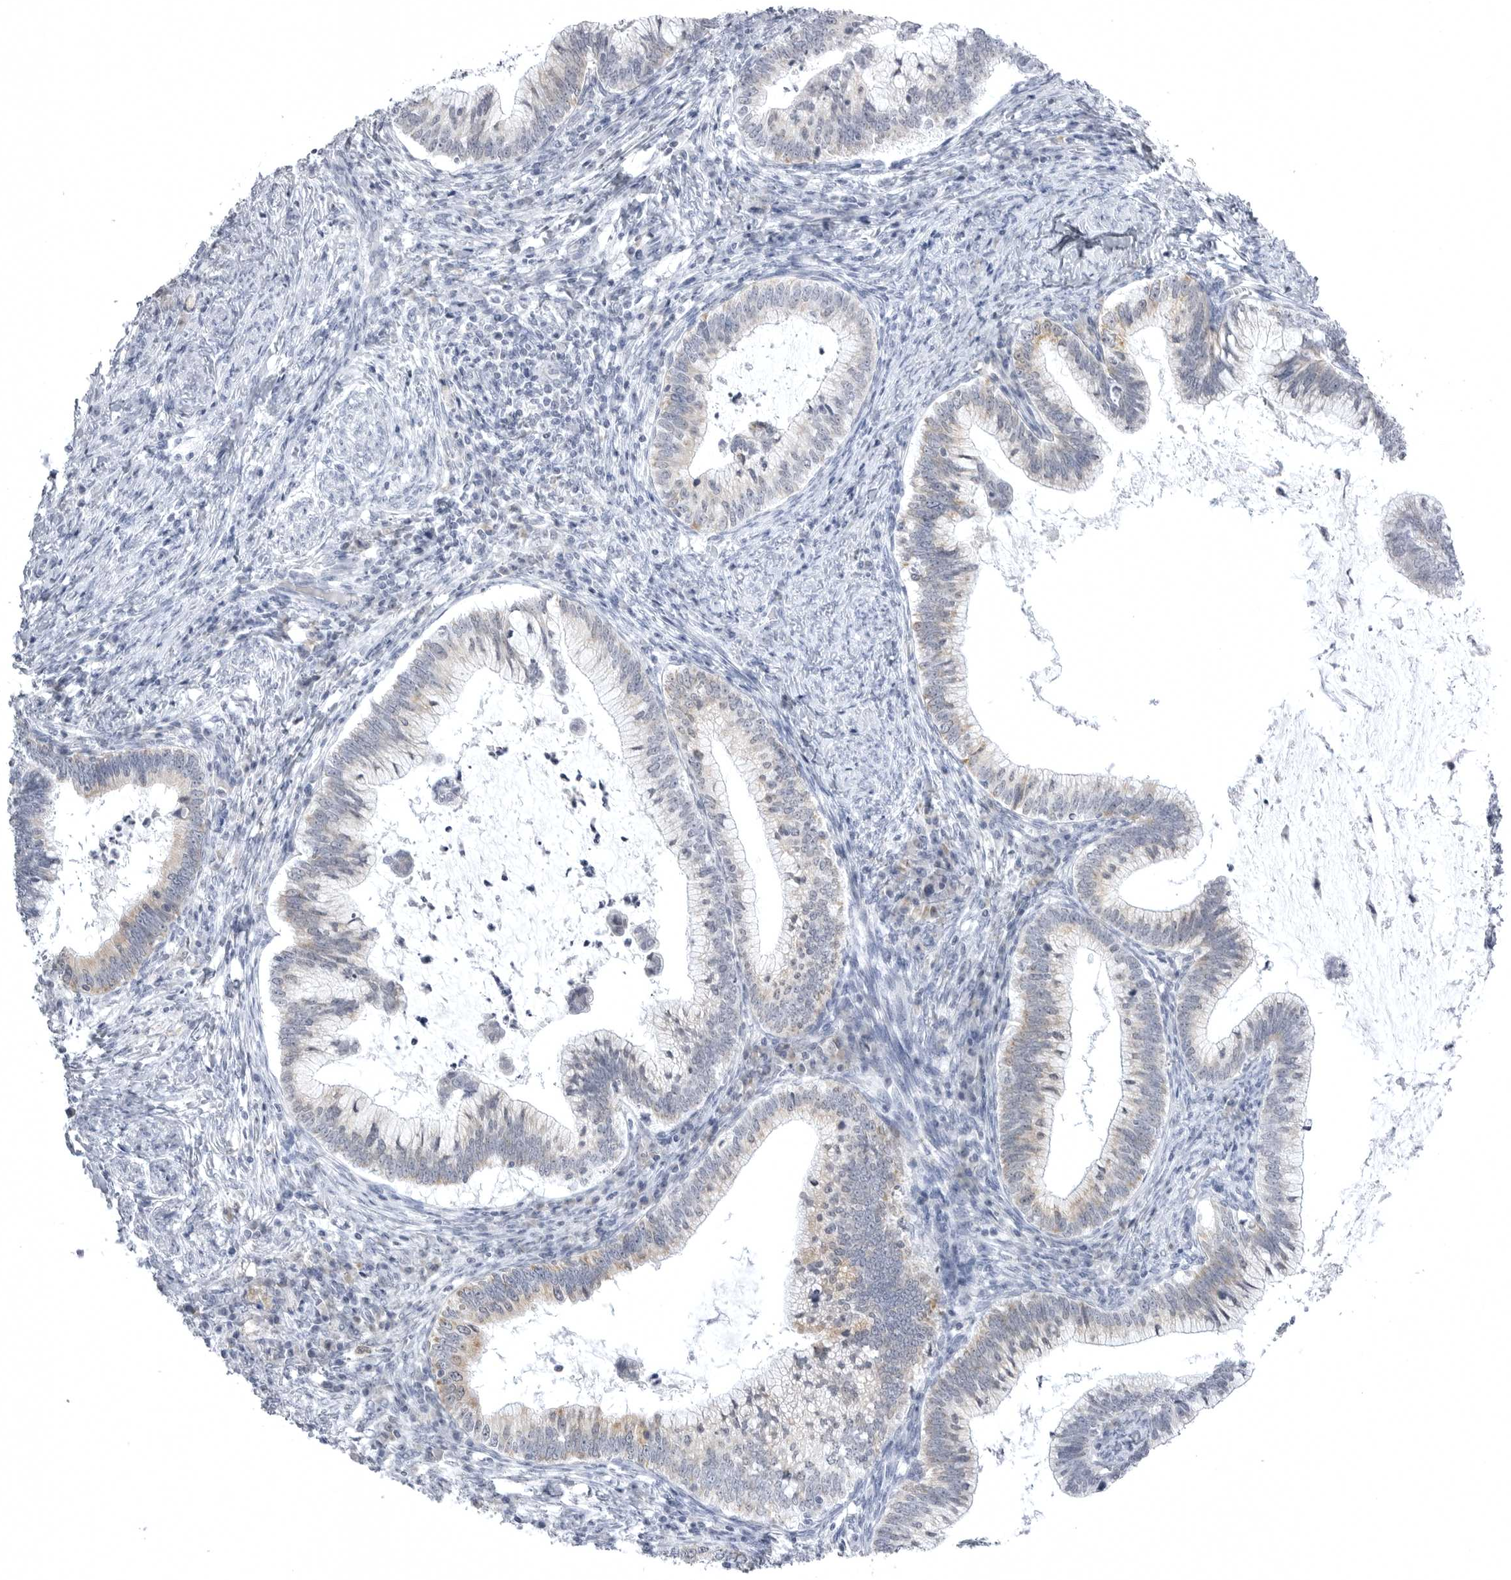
{"staining": {"intensity": "moderate", "quantity": "25%-75%", "location": "cytoplasmic/membranous"}, "tissue": "cervical cancer", "cell_type": "Tumor cells", "image_type": "cancer", "snomed": [{"axis": "morphology", "description": "Adenocarcinoma, NOS"}, {"axis": "topography", "description": "Cervix"}], "caption": "About 25%-75% of tumor cells in cervical adenocarcinoma show moderate cytoplasmic/membranous protein staining as visualized by brown immunohistochemical staining.", "gene": "TUFM", "patient": {"sex": "female", "age": 36}}